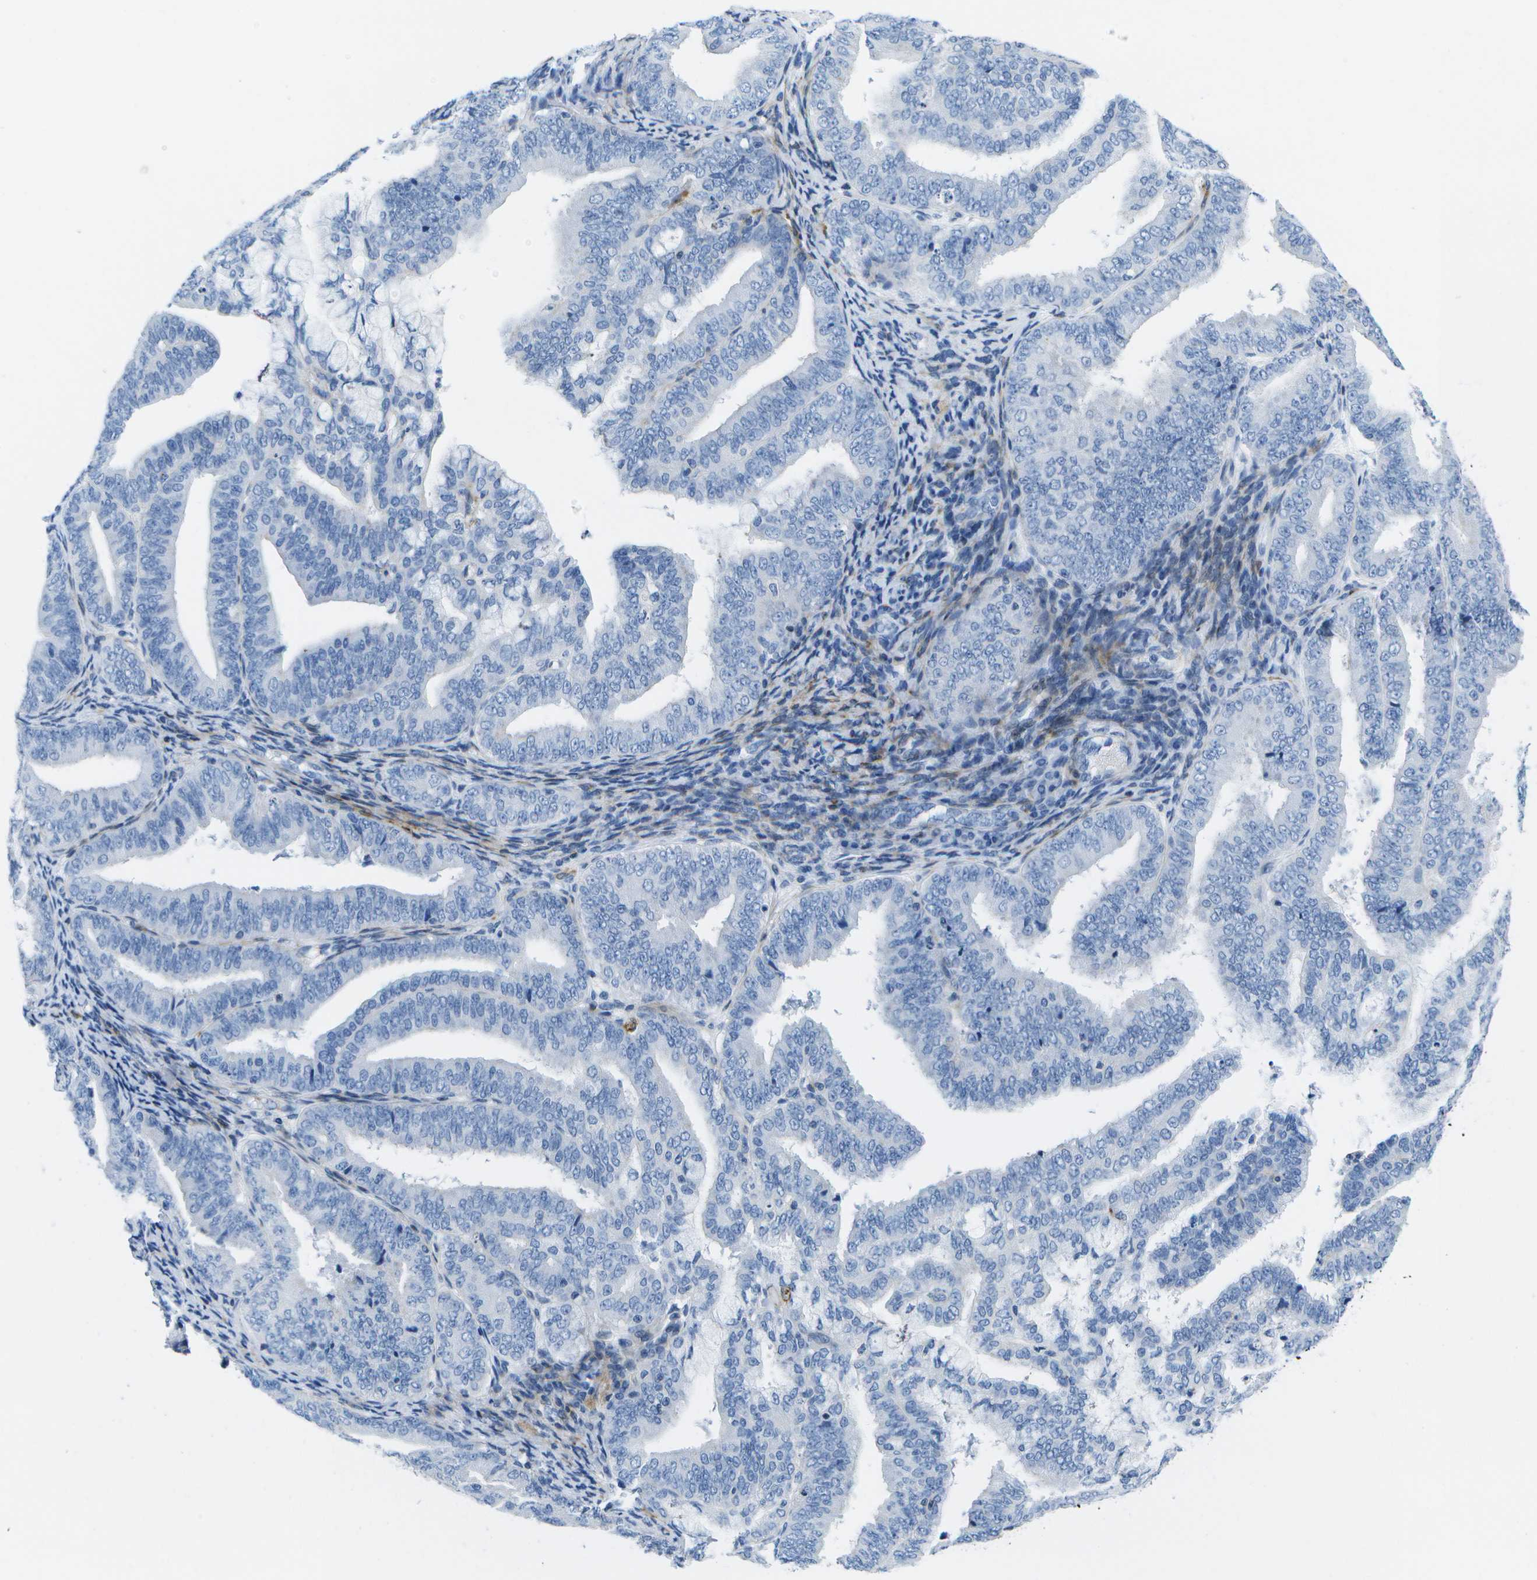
{"staining": {"intensity": "negative", "quantity": "none", "location": "none"}, "tissue": "endometrial cancer", "cell_type": "Tumor cells", "image_type": "cancer", "snomed": [{"axis": "morphology", "description": "Adenocarcinoma, NOS"}, {"axis": "topography", "description": "Endometrium"}], "caption": "The micrograph shows no staining of tumor cells in adenocarcinoma (endometrial). (DAB (3,3'-diaminobenzidine) IHC visualized using brightfield microscopy, high magnification).", "gene": "ADGRG6", "patient": {"sex": "female", "age": 63}}